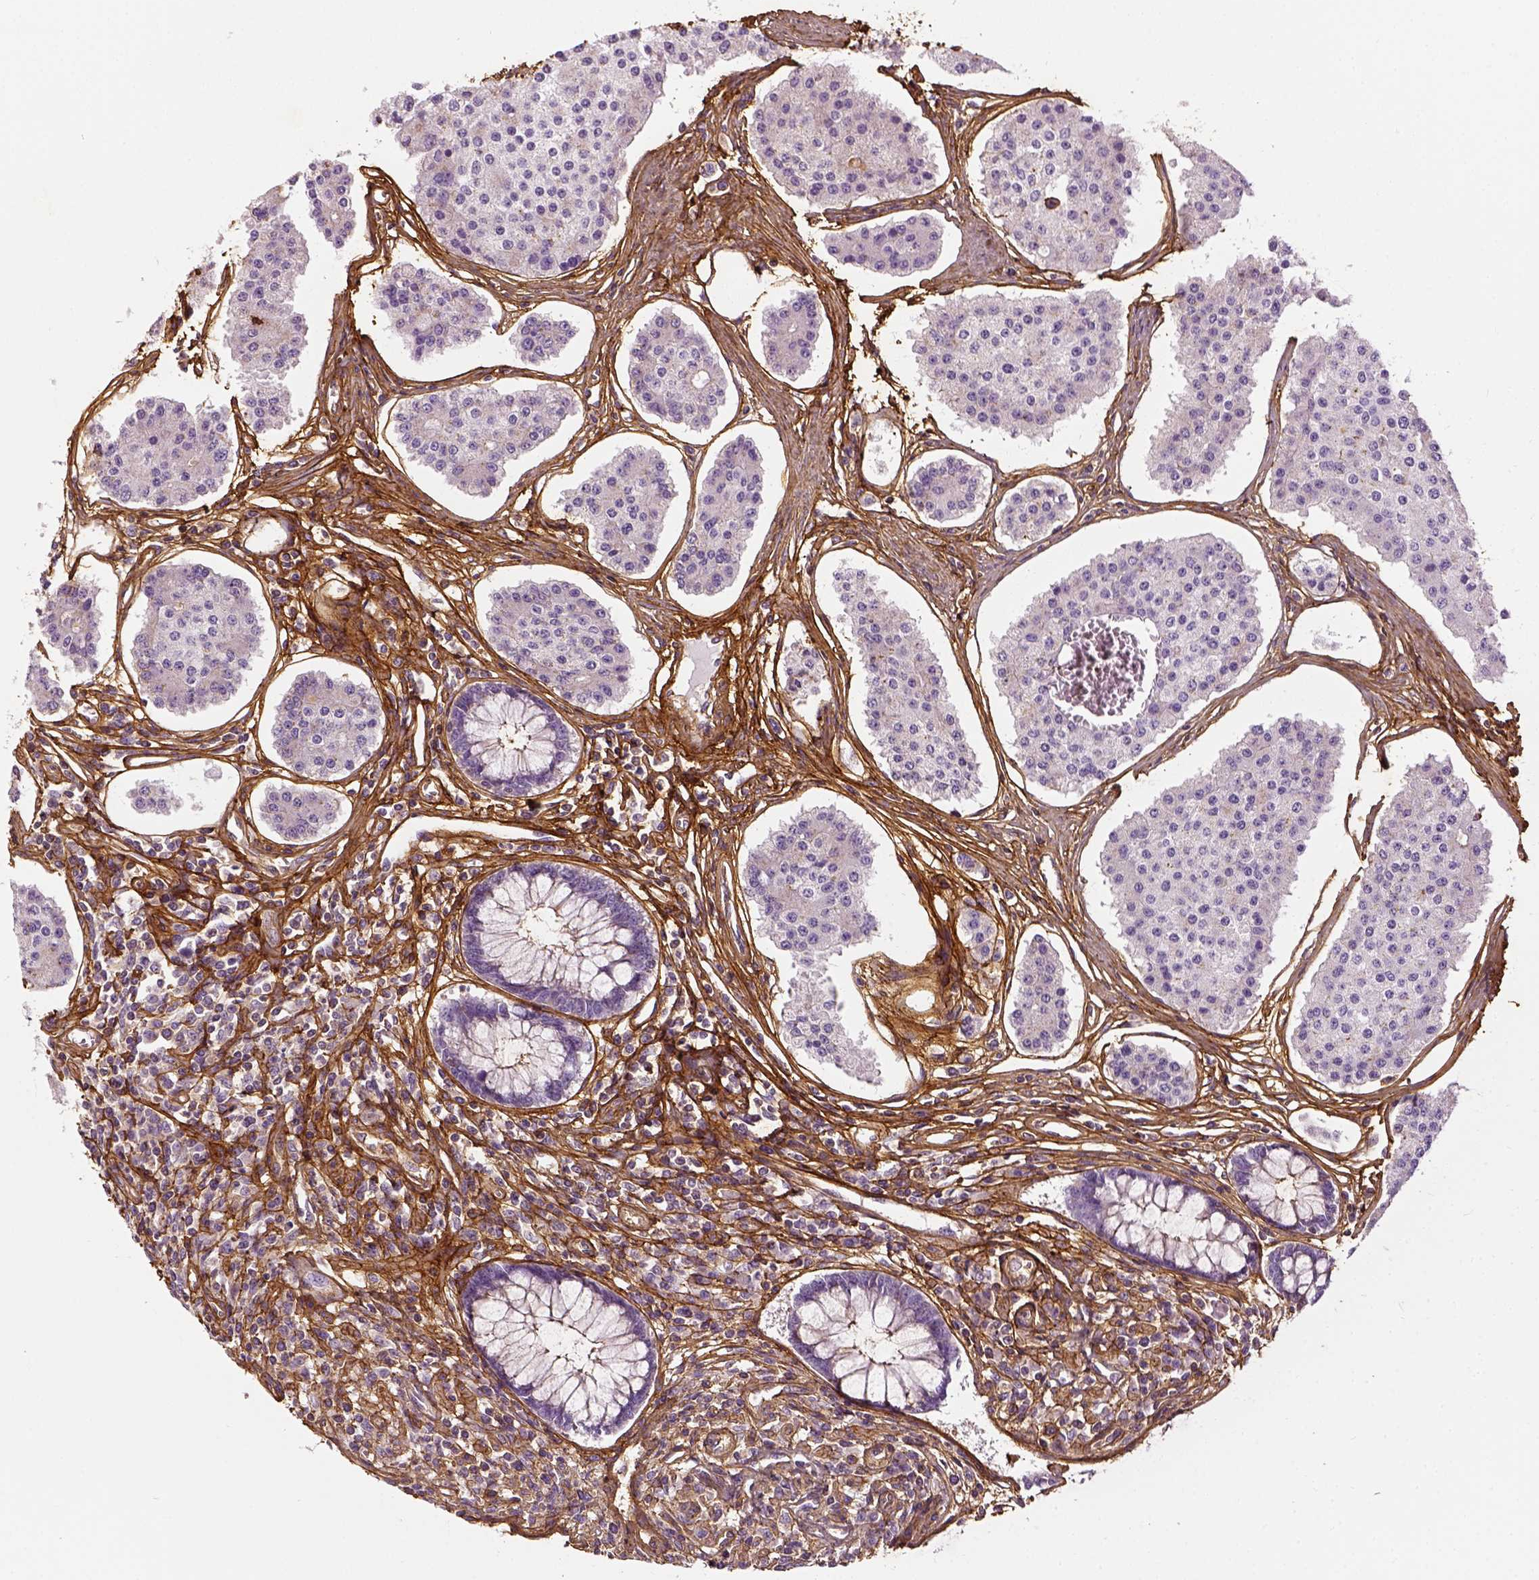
{"staining": {"intensity": "negative", "quantity": "none", "location": "none"}, "tissue": "carcinoid", "cell_type": "Tumor cells", "image_type": "cancer", "snomed": [{"axis": "morphology", "description": "Carcinoid, malignant, NOS"}, {"axis": "topography", "description": "Small intestine"}], "caption": "DAB (3,3'-diaminobenzidine) immunohistochemical staining of malignant carcinoid exhibits no significant staining in tumor cells. (DAB (3,3'-diaminobenzidine) immunohistochemistry (IHC), high magnification).", "gene": "COL6A2", "patient": {"sex": "female", "age": 65}}